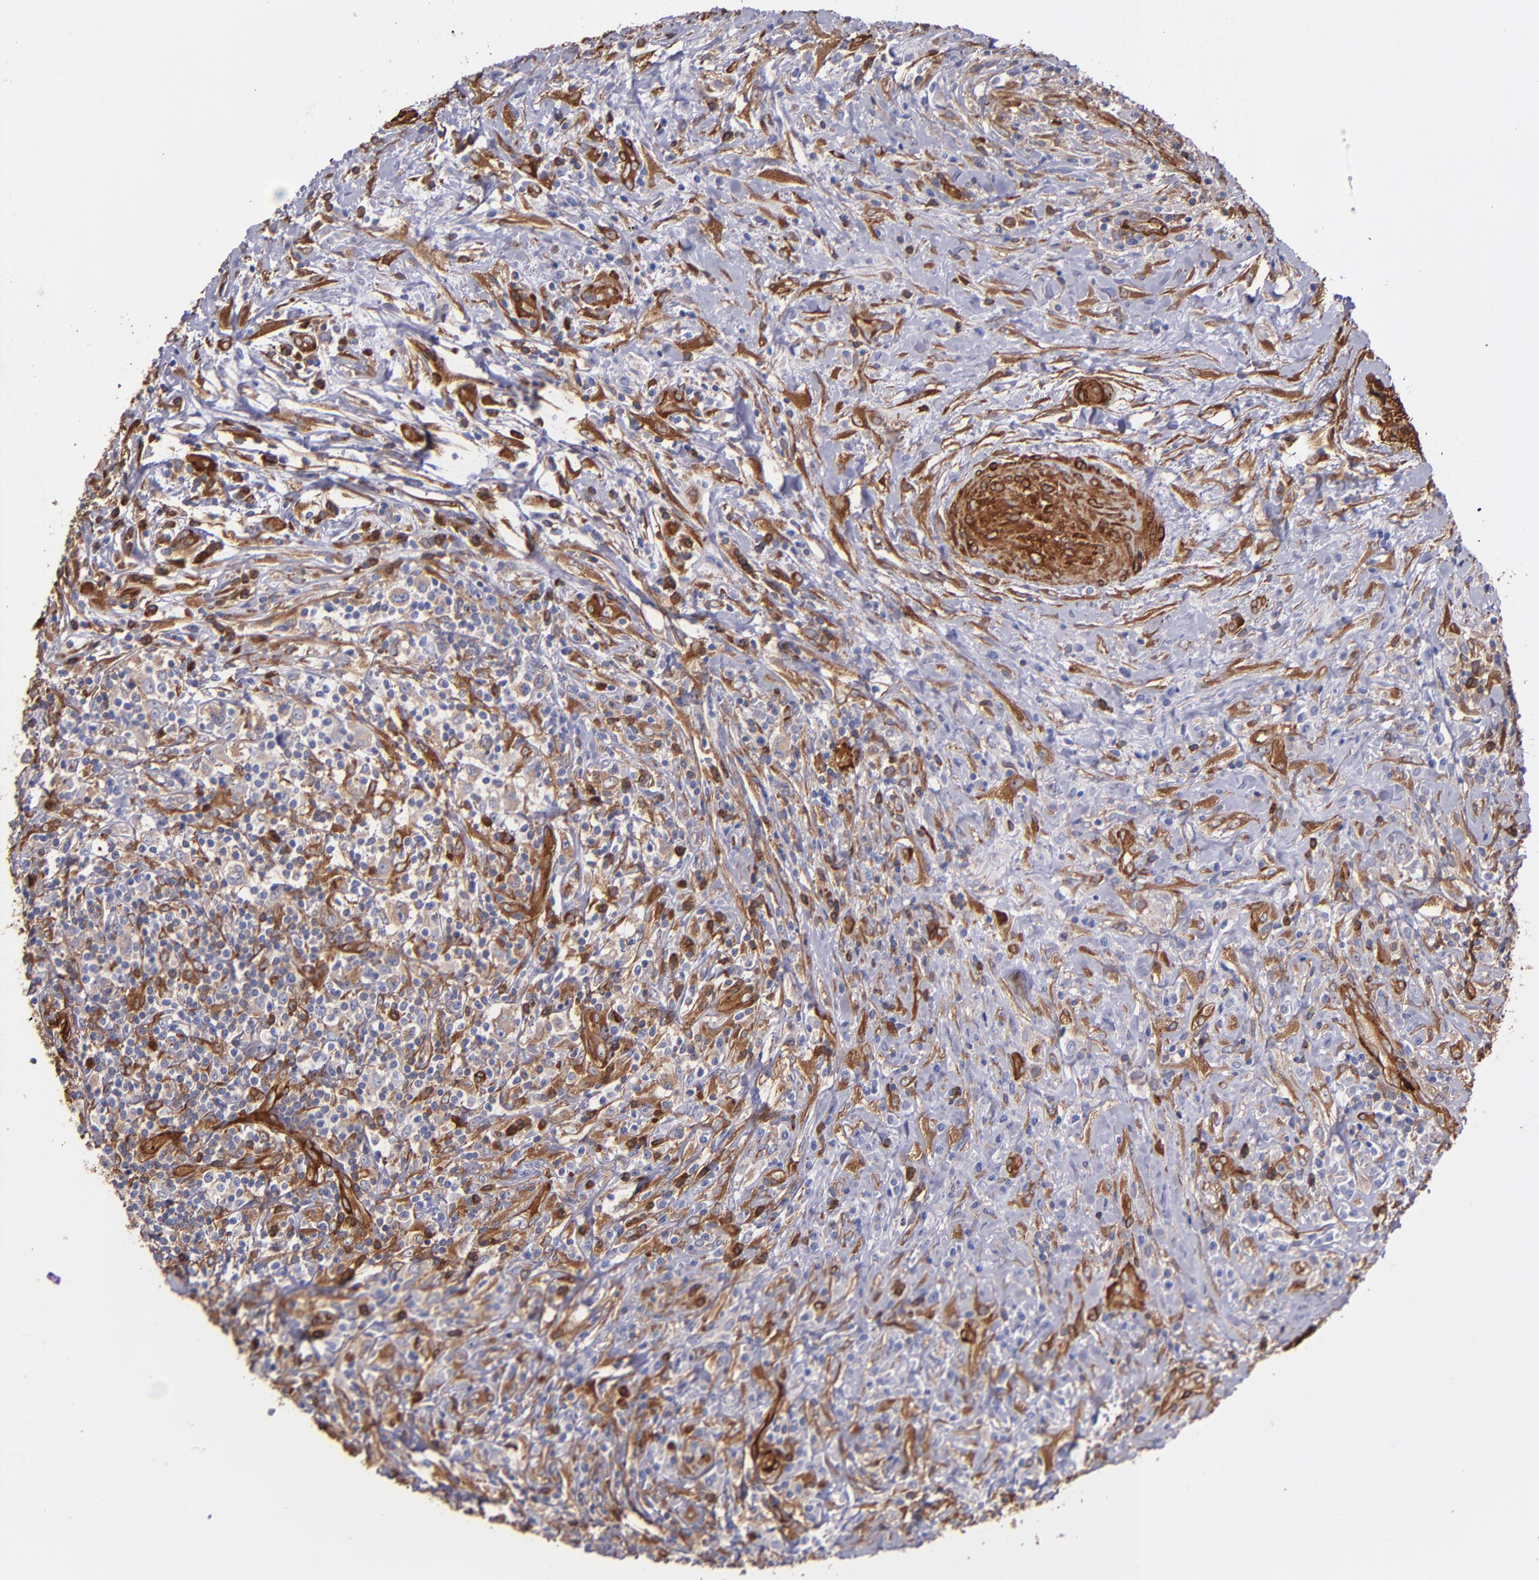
{"staining": {"intensity": "moderate", "quantity": "<25%", "location": "cytoplasmic/membranous"}, "tissue": "lymphoma", "cell_type": "Tumor cells", "image_type": "cancer", "snomed": [{"axis": "morphology", "description": "Hodgkin's disease, NOS"}, {"axis": "topography", "description": "Lymph node"}], "caption": "This micrograph exhibits lymphoma stained with immunohistochemistry to label a protein in brown. The cytoplasmic/membranous of tumor cells show moderate positivity for the protein. Nuclei are counter-stained blue.", "gene": "VCL", "patient": {"sex": "female", "age": 25}}